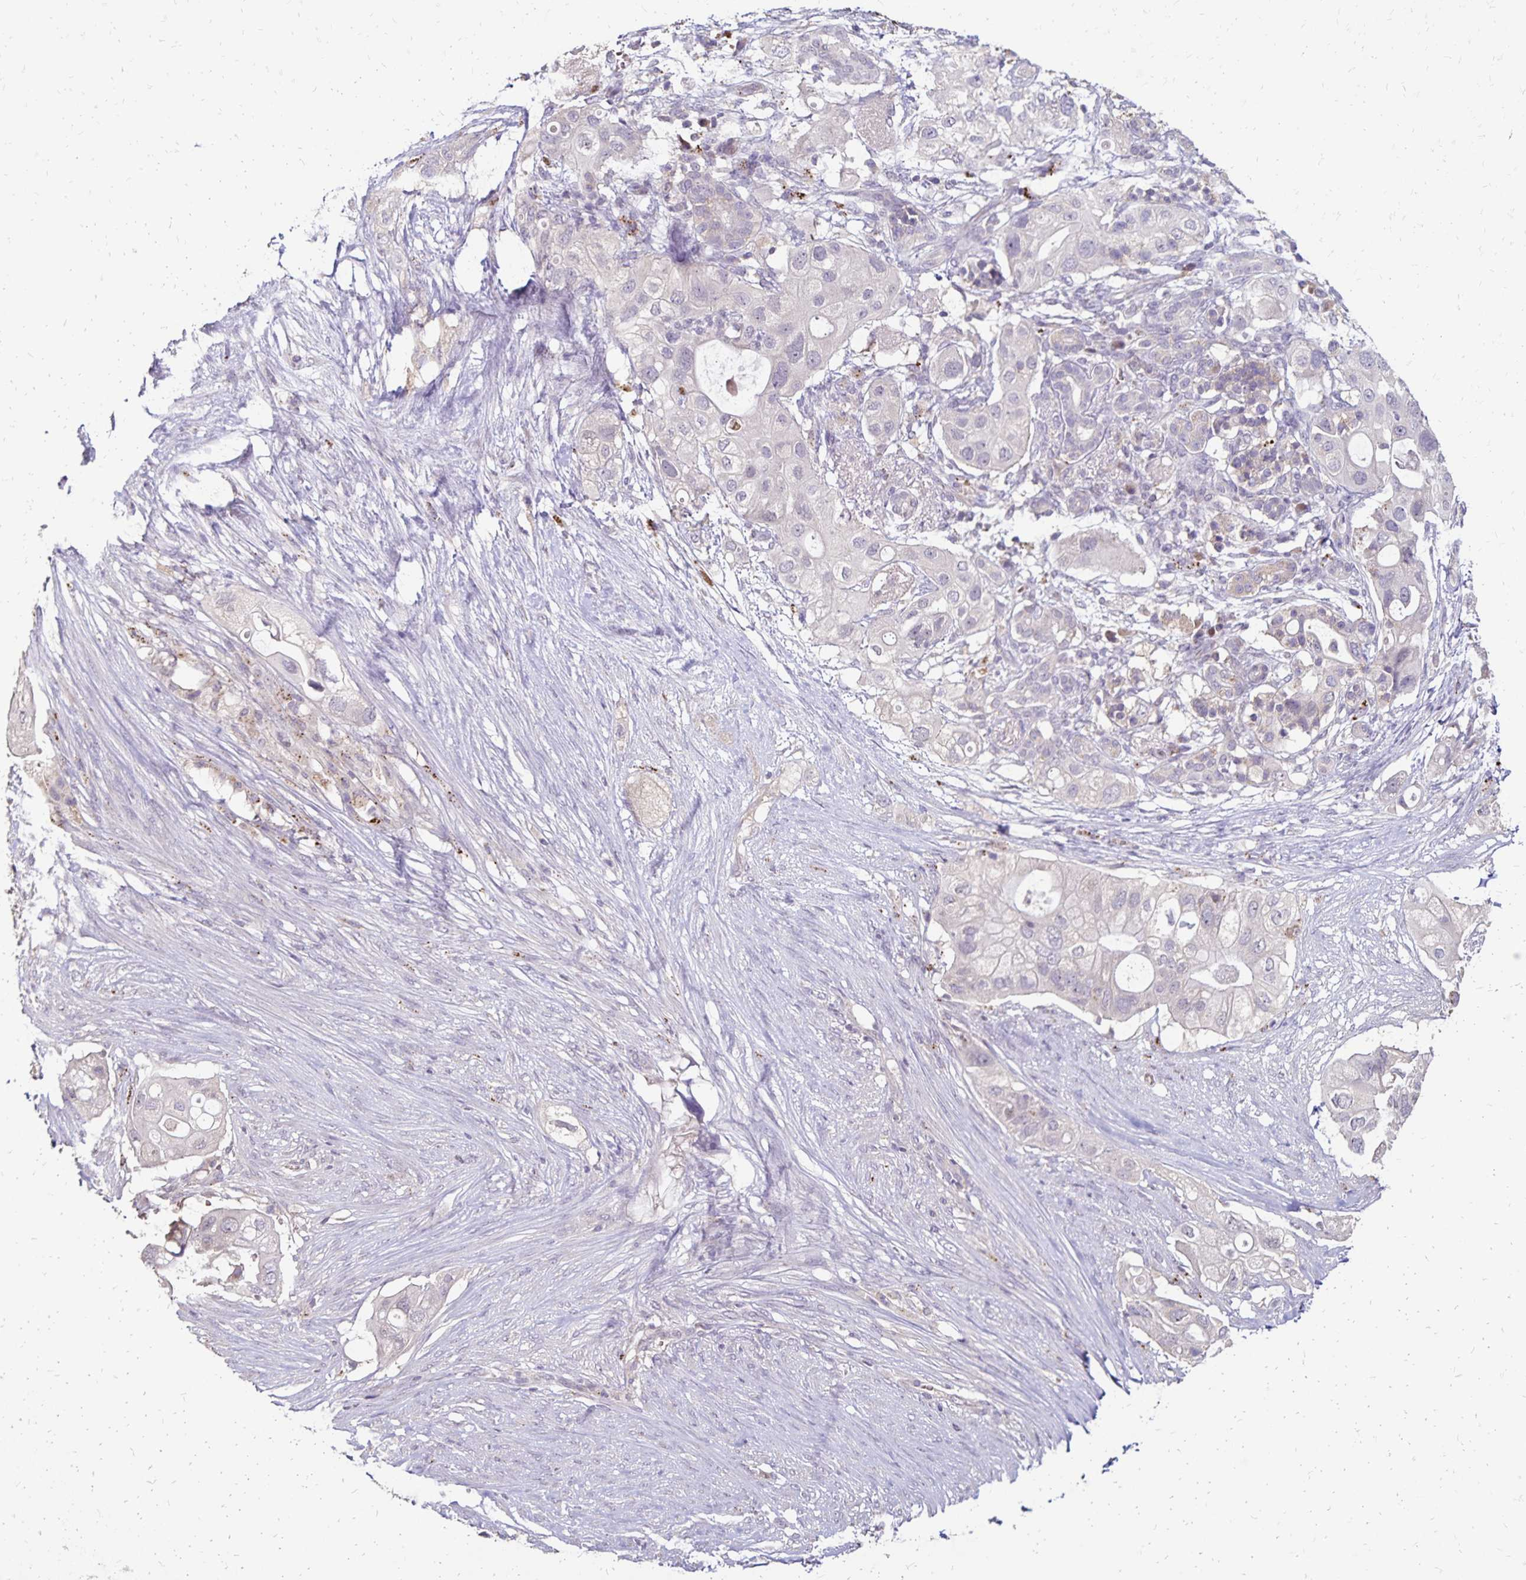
{"staining": {"intensity": "negative", "quantity": "none", "location": "none"}, "tissue": "pancreatic cancer", "cell_type": "Tumor cells", "image_type": "cancer", "snomed": [{"axis": "morphology", "description": "Adenocarcinoma, NOS"}, {"axis": "topography", "description": "Pancreas"}], "caption": "DAB (3,3'-diaminobenzidine) immunohistochemical staining of pancreatic adenocarcinoma reveals no significant staining in tumor cells. (DAB immunohistochemistry with hematoxylin counter stain).", "gene": "EMC10", "patient": {"sex": "female", "age": 72}}